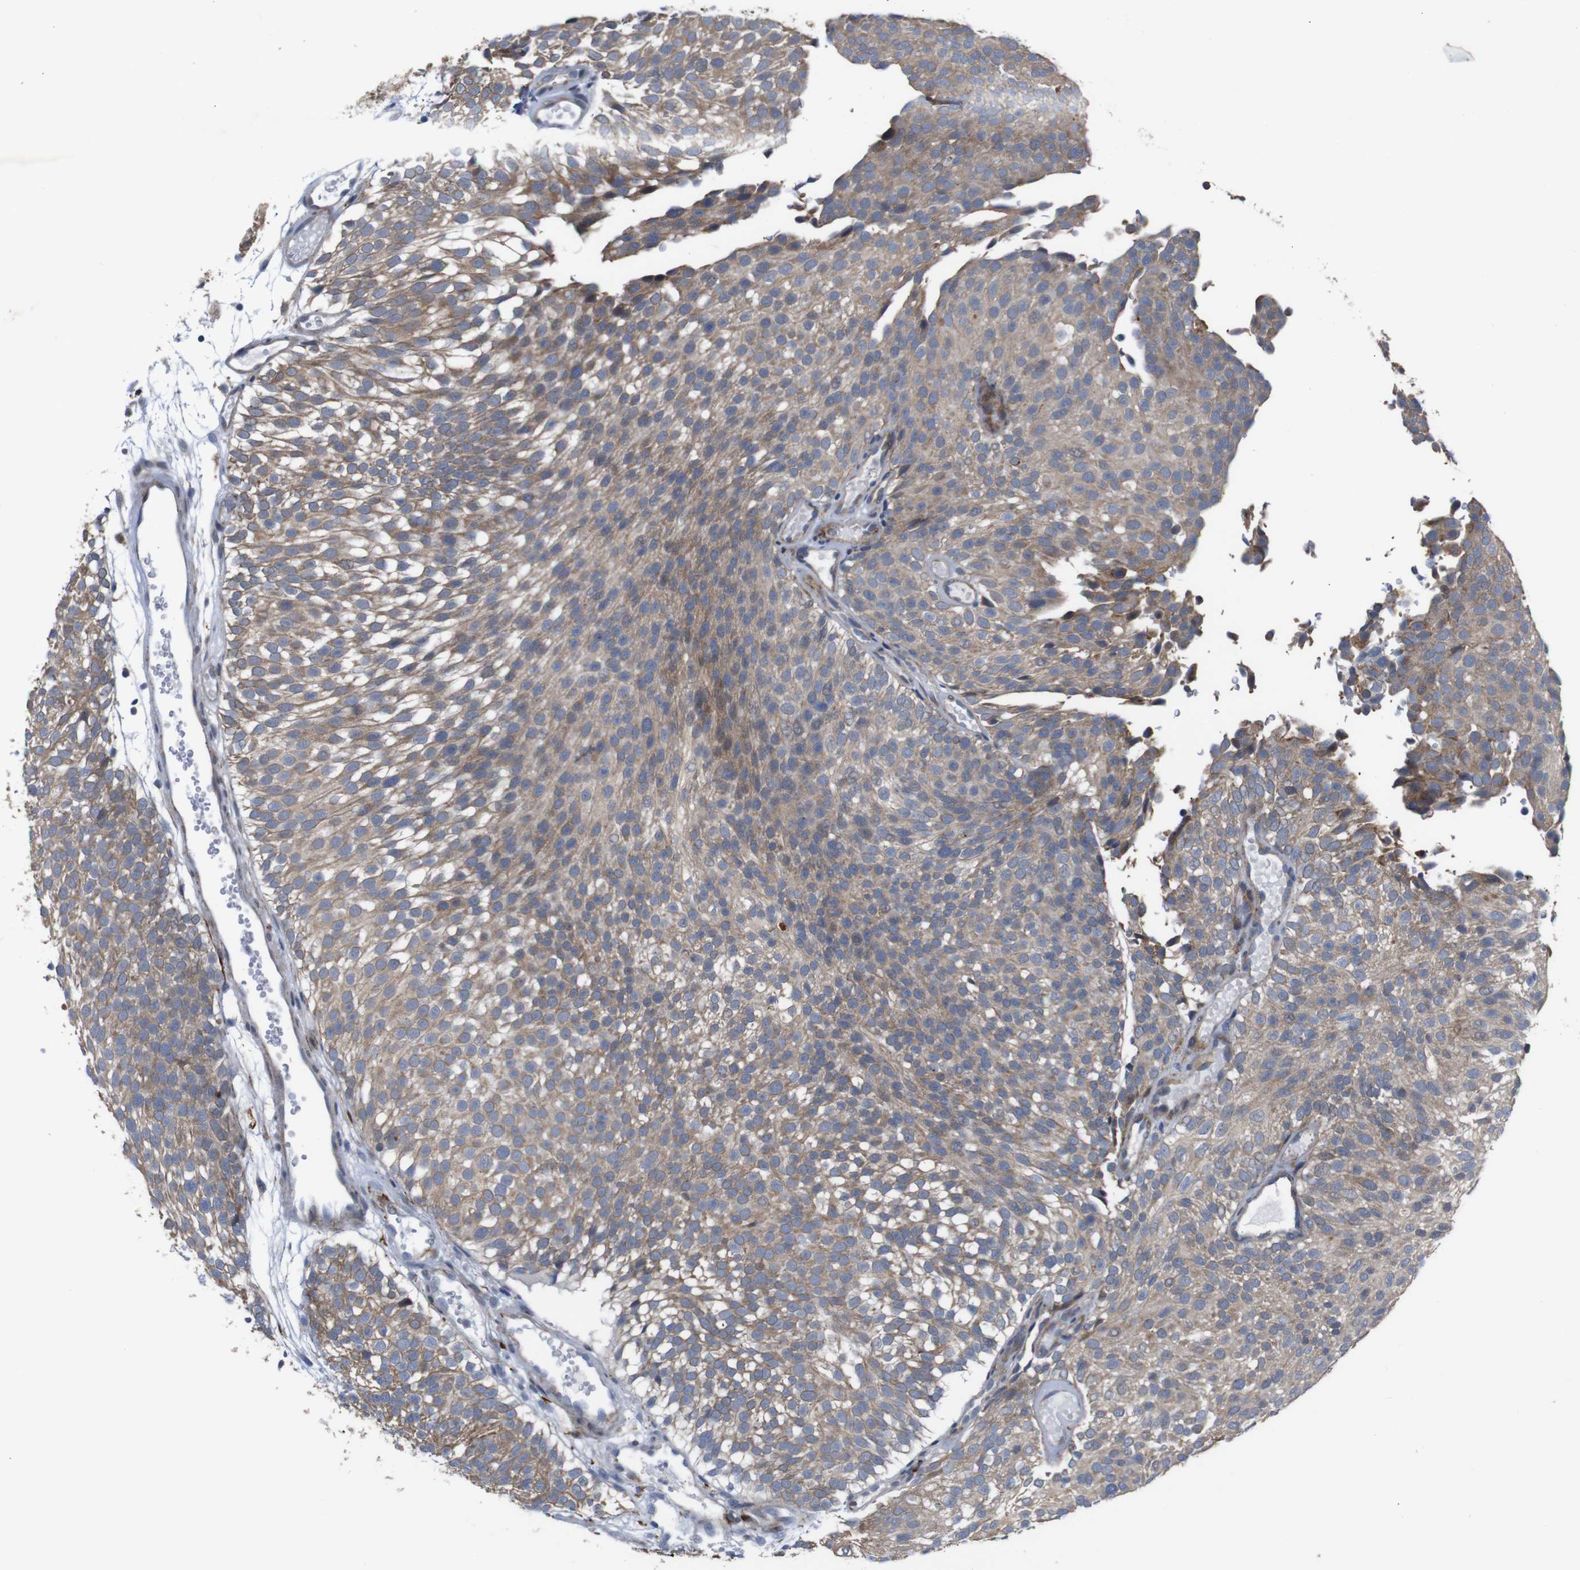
{"staining": {"intensity": "weak", "quantity": ">75%", "location": "cytoplasmic/membranous"}, "tissue": "urothelial cancer", "cell_type": "Tumor cells", "image_type": "cancer", "snomed": [{"axis": "morphology", "description": "Urothelial carcinoma, Low grade"}, {"axis": "topography", "description": "Urinary bladder"}], "caption": "This is an image of IHC staining of urothelial carcinoma (low-grade), which shows weak staining in the cytoplasmic/membranous of tumor cells.", "gene": "ATP7B", "patient": {"sex": "male", "age": 78}}